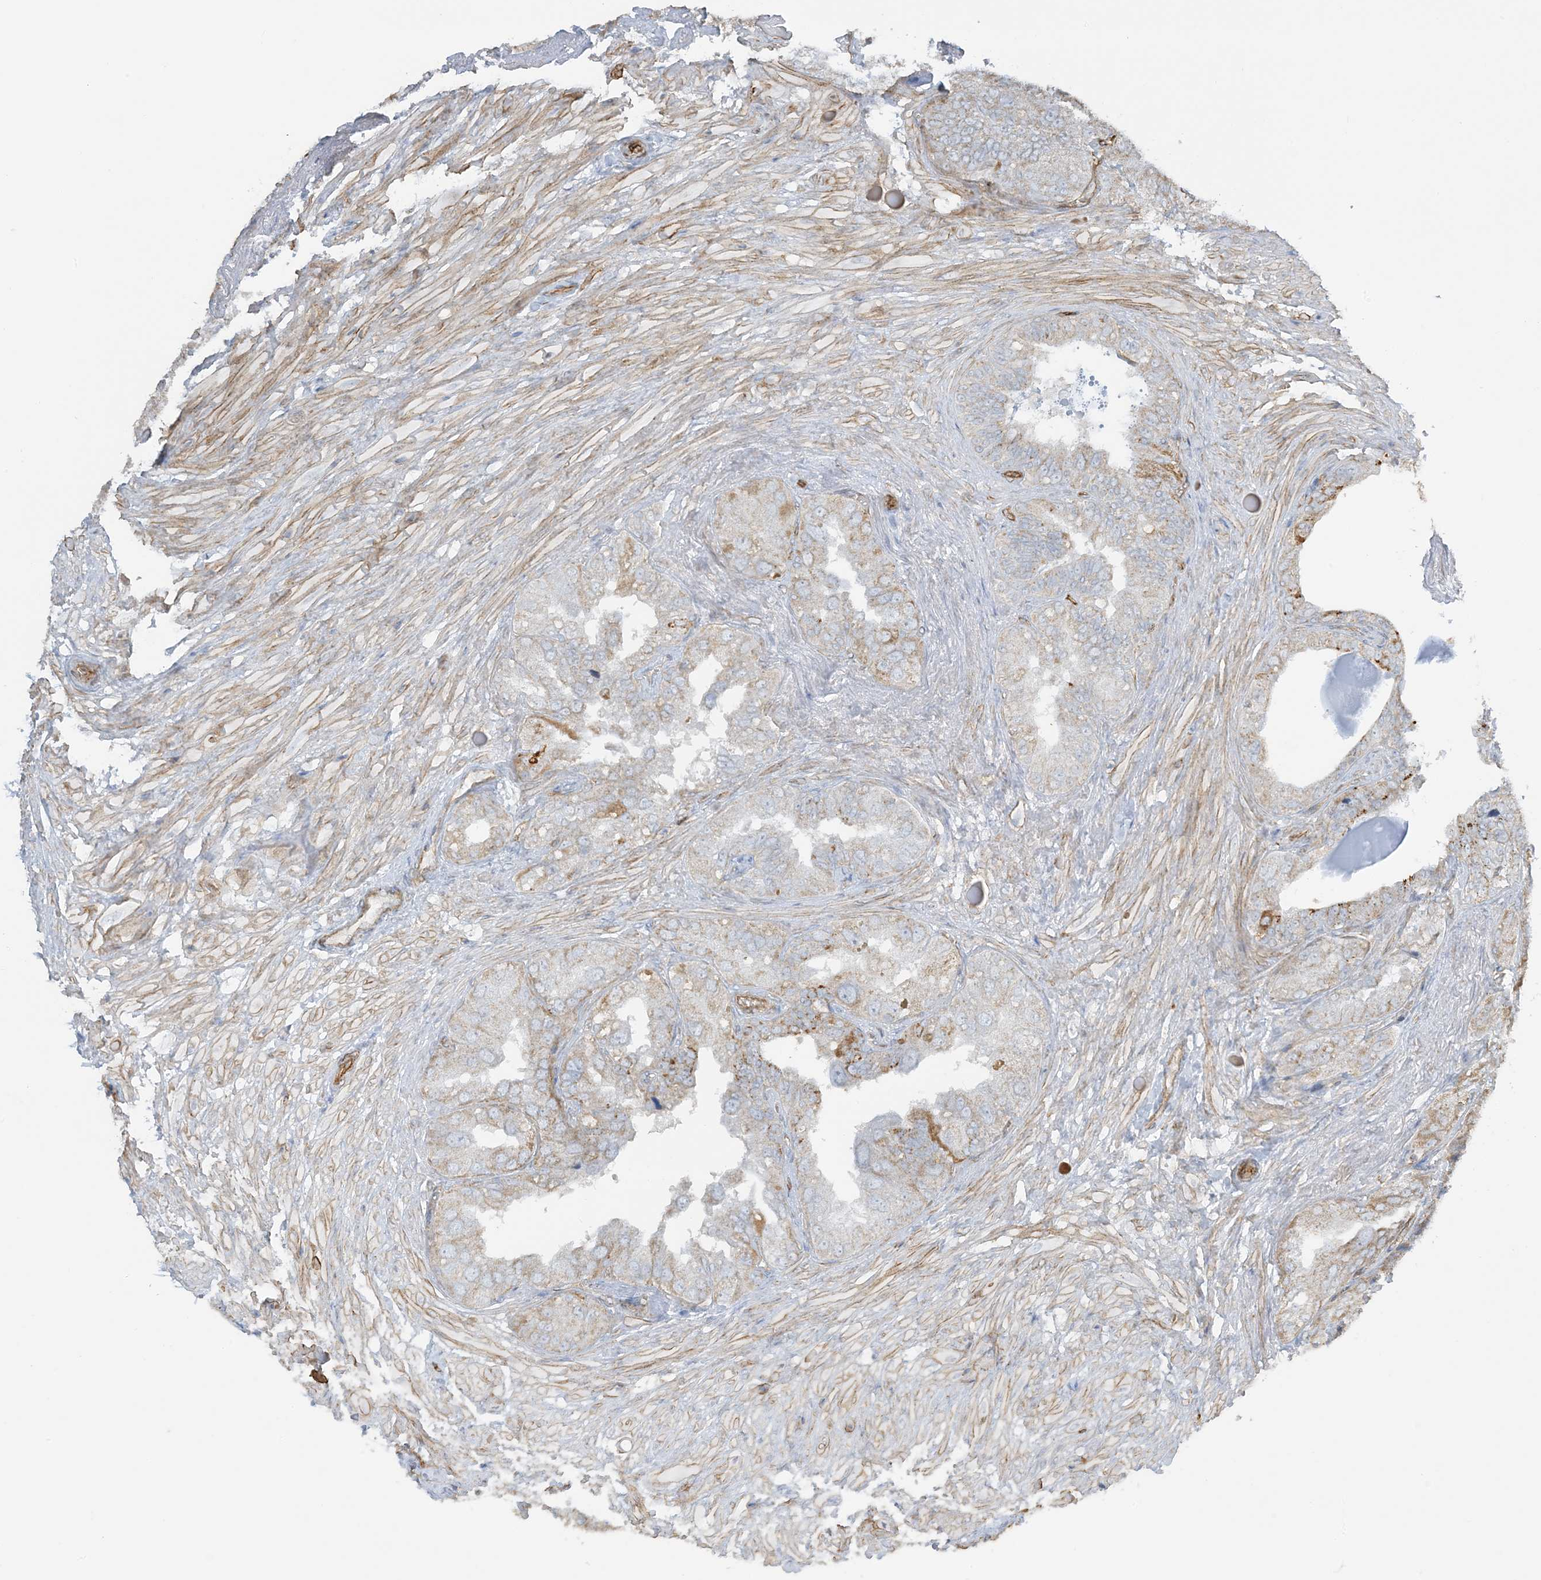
{"staining": {"intensity": "moderate", "quantity": "25%-75%", "location": "cytoplasmic/membranous"}, "tissue": "seminal vesicle", "cell_type": "Glandular cells", "image_type": "normal", "snomed": [{"axis": "morphology", "description": "Normal tissue, NOS"}, {"axis": "topography", "description": "Seminal veicle"}, {"axis": "topography", "description": "Peripheral nerve tissue"}], "caption": "DAB (3,3'-diaminobenzidine) immunohistochemical staining of unremarkable human seminal vesicle displays moderate cytoplasmic/membranous protein positivity in approximately 25%-75% of glandular cells.", "gene": "AGA", "patient": {"sex": "male", "age": 63}}